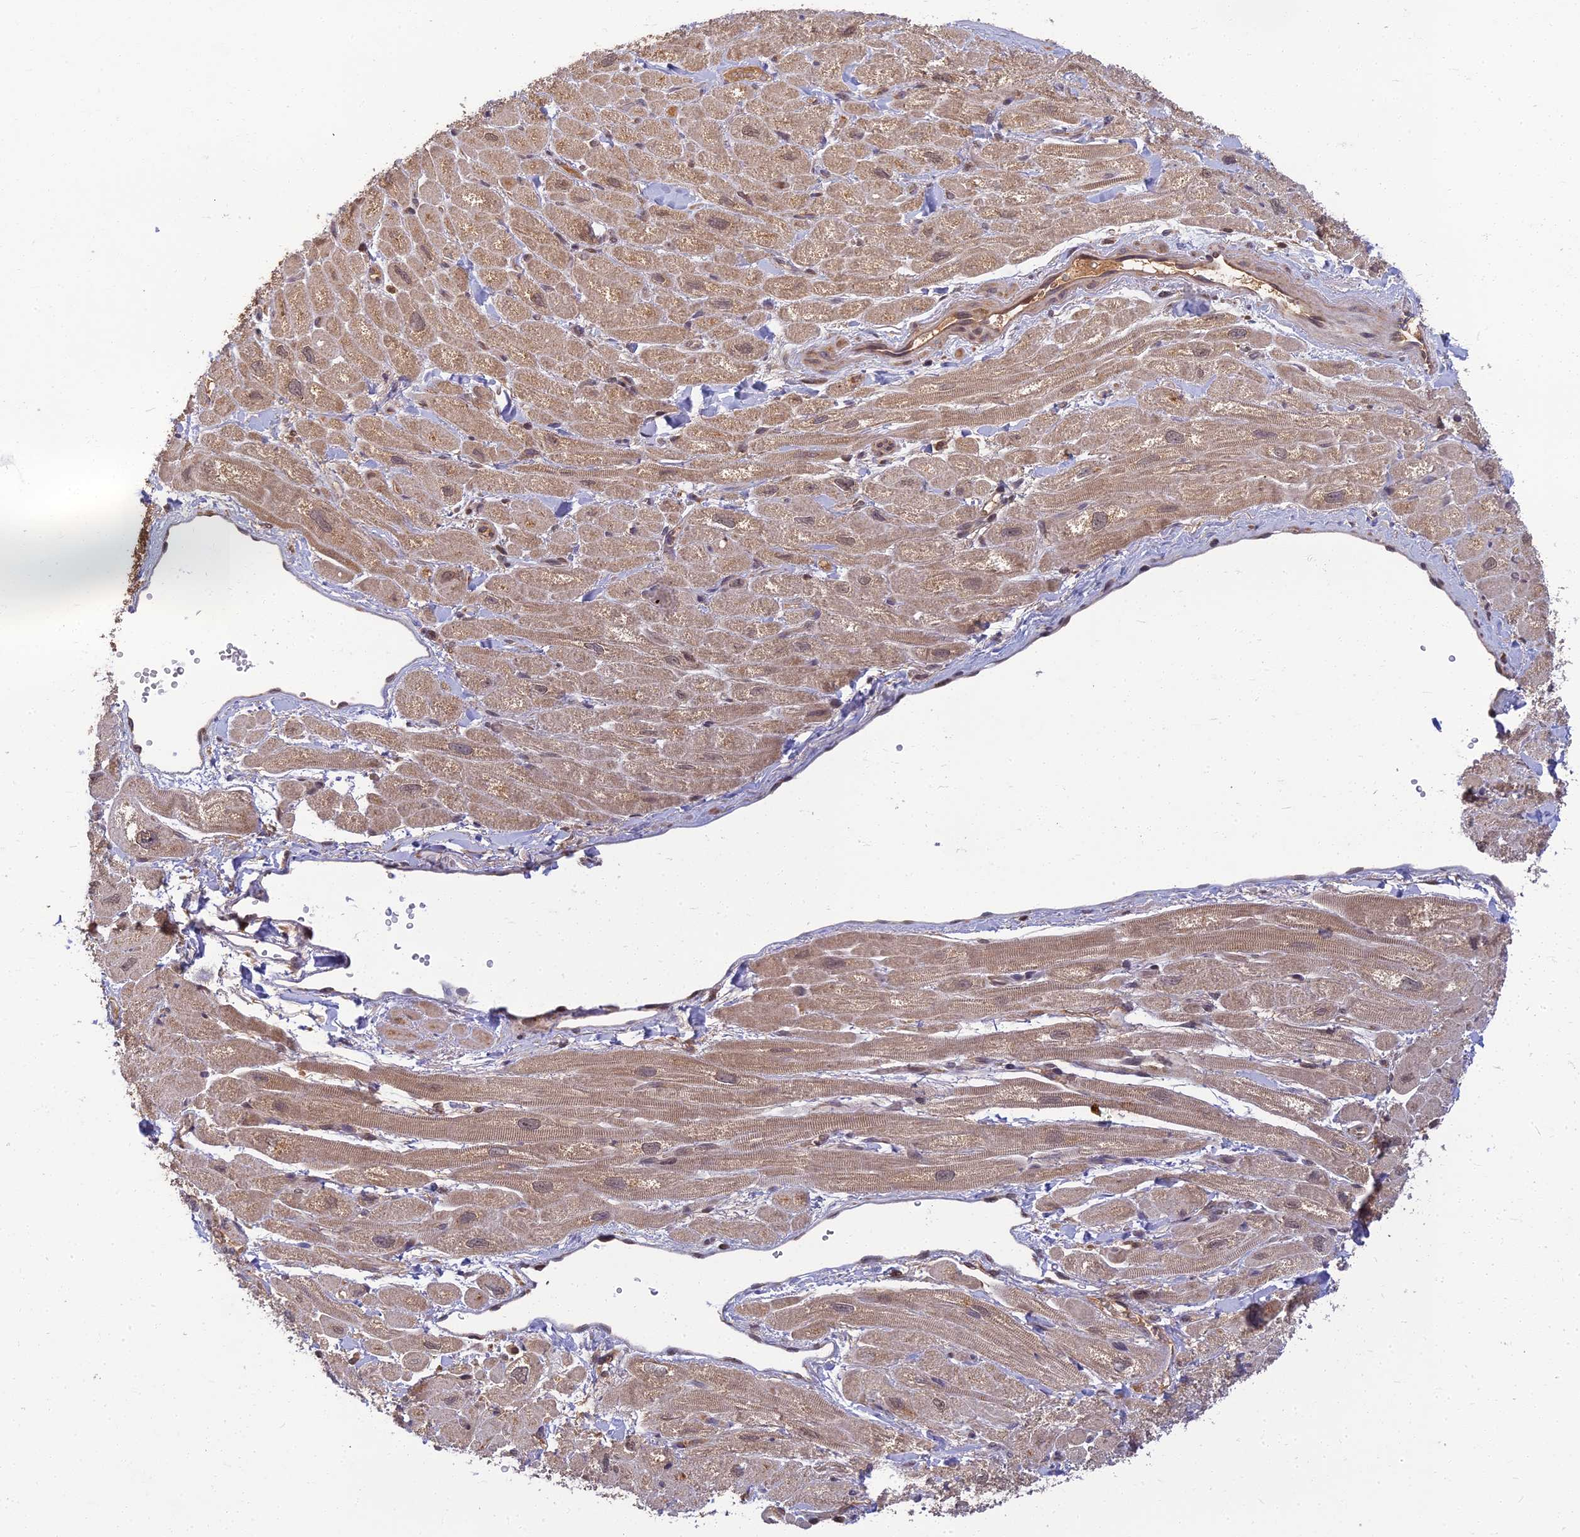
{"staining": {"intensity": "moderate", "quantity": "25%-75%", "location": "cytoplasmic/membranous"}, "tissue": "heart muscle", "cell_type": "Cardiomyocytes", "image_type": "normal", "snomed": [{"axis": "morphology", "description": "Normal tissue, NOS"}, {"axis": "topography", "description": "Heart"}], "caption": "Protein expression analysis of normal heart muscle exhibits moderate cytoplasmic/membranous staining in about 25%-75% of cardiomyocytes. (DAB (3,3'-diaminobenzidine) IHC with brightfield microscopy, high magnification).", "gene": "RGL3", "patient": {"sex": "male", "age": 65}}